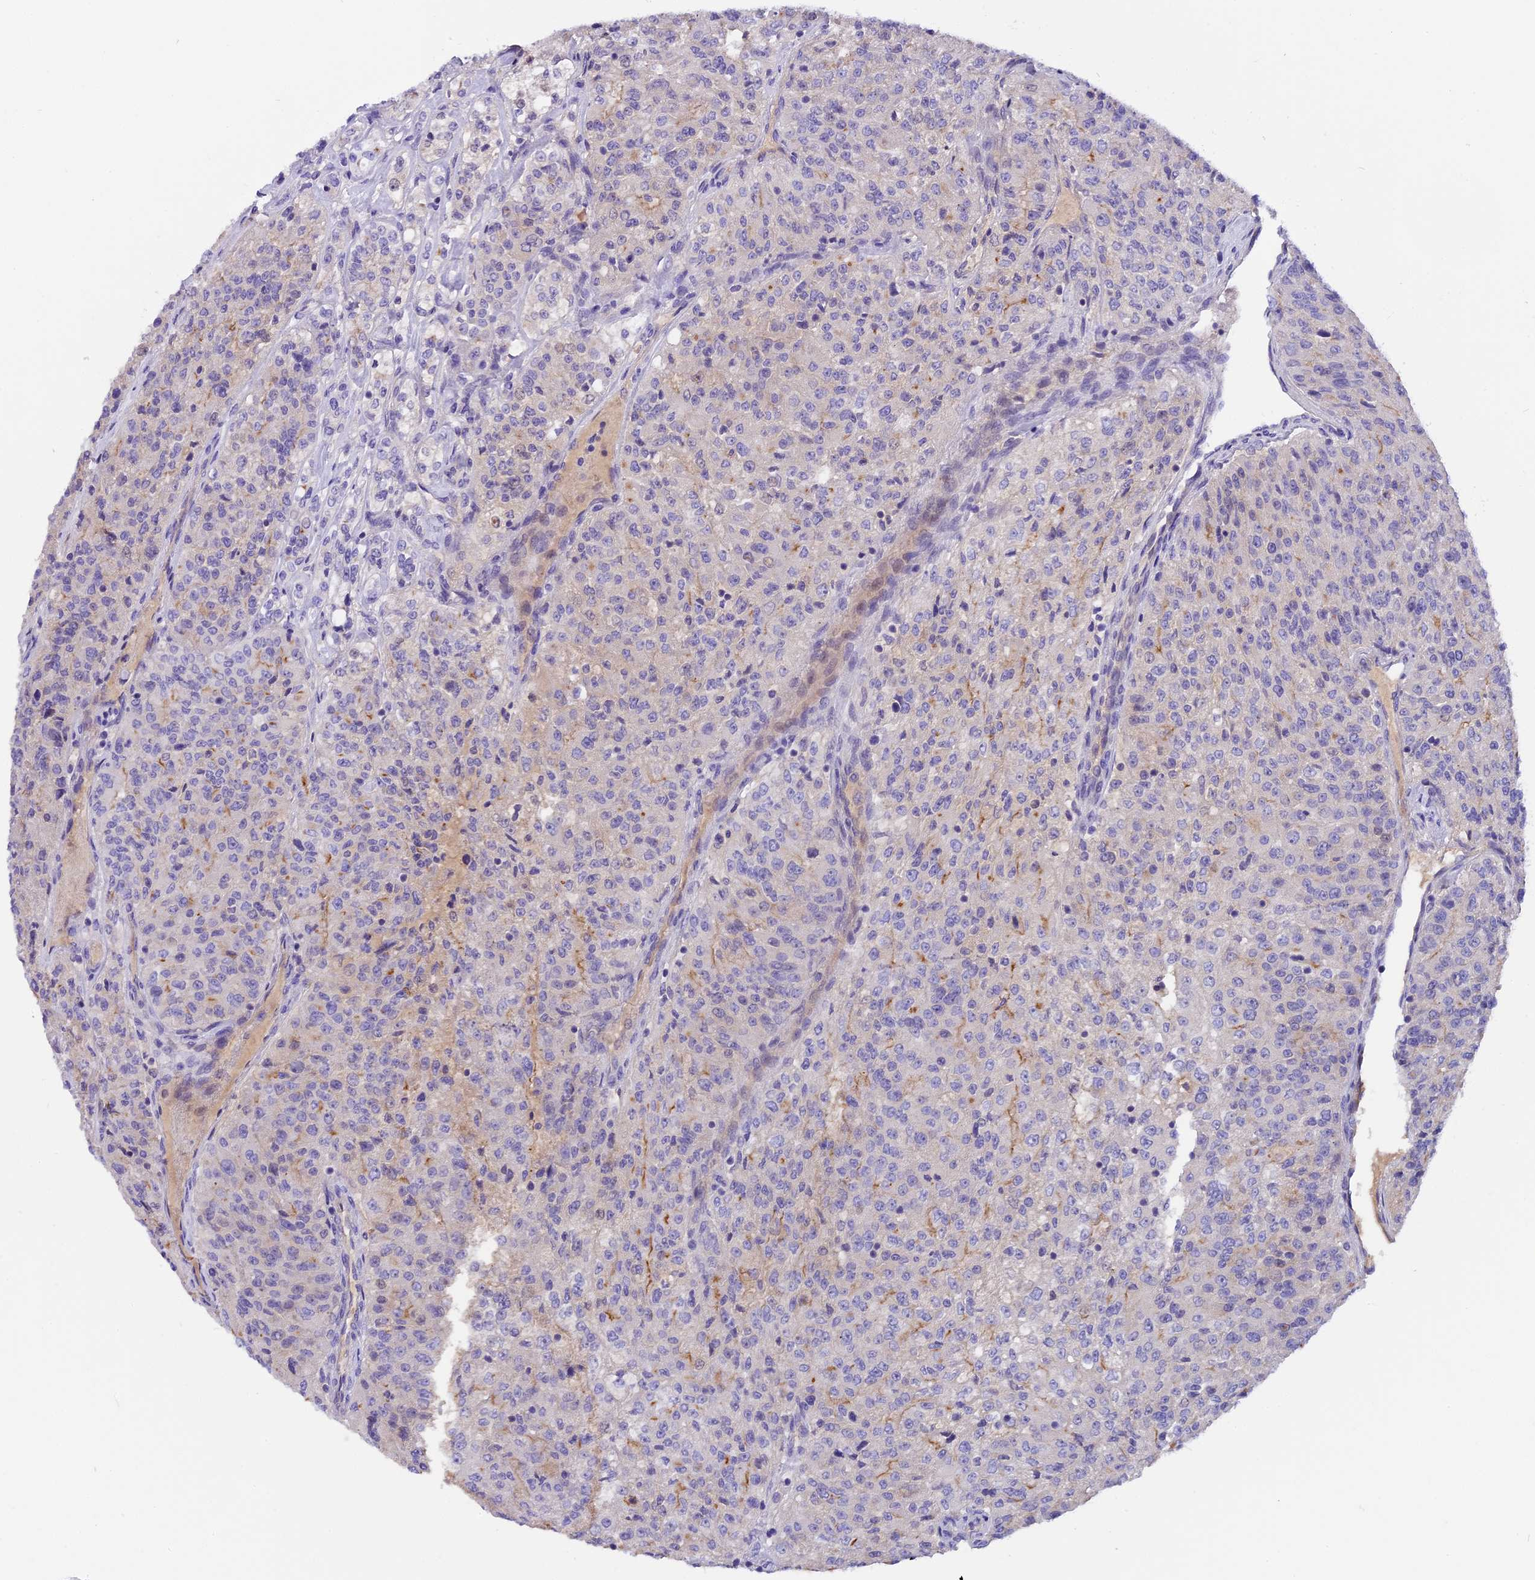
{"staining": {"intensity": "negative", "quantity": "none", "location": "none"}, "tissue": "renal cancer", "cell_type": "Tumor cells", "image_type": "cancer", "snomed": [{"axis": "morphology", "description": "Adenocarcinoma, NOS"}, {"axis": "topography", "description": "Kidney"}], "caption": "Tumor cells are negative for brown protein staining in renal adenocarcinoma.", "gene": "CCDC32", "patient": {"sex": "female", "age": 63}}